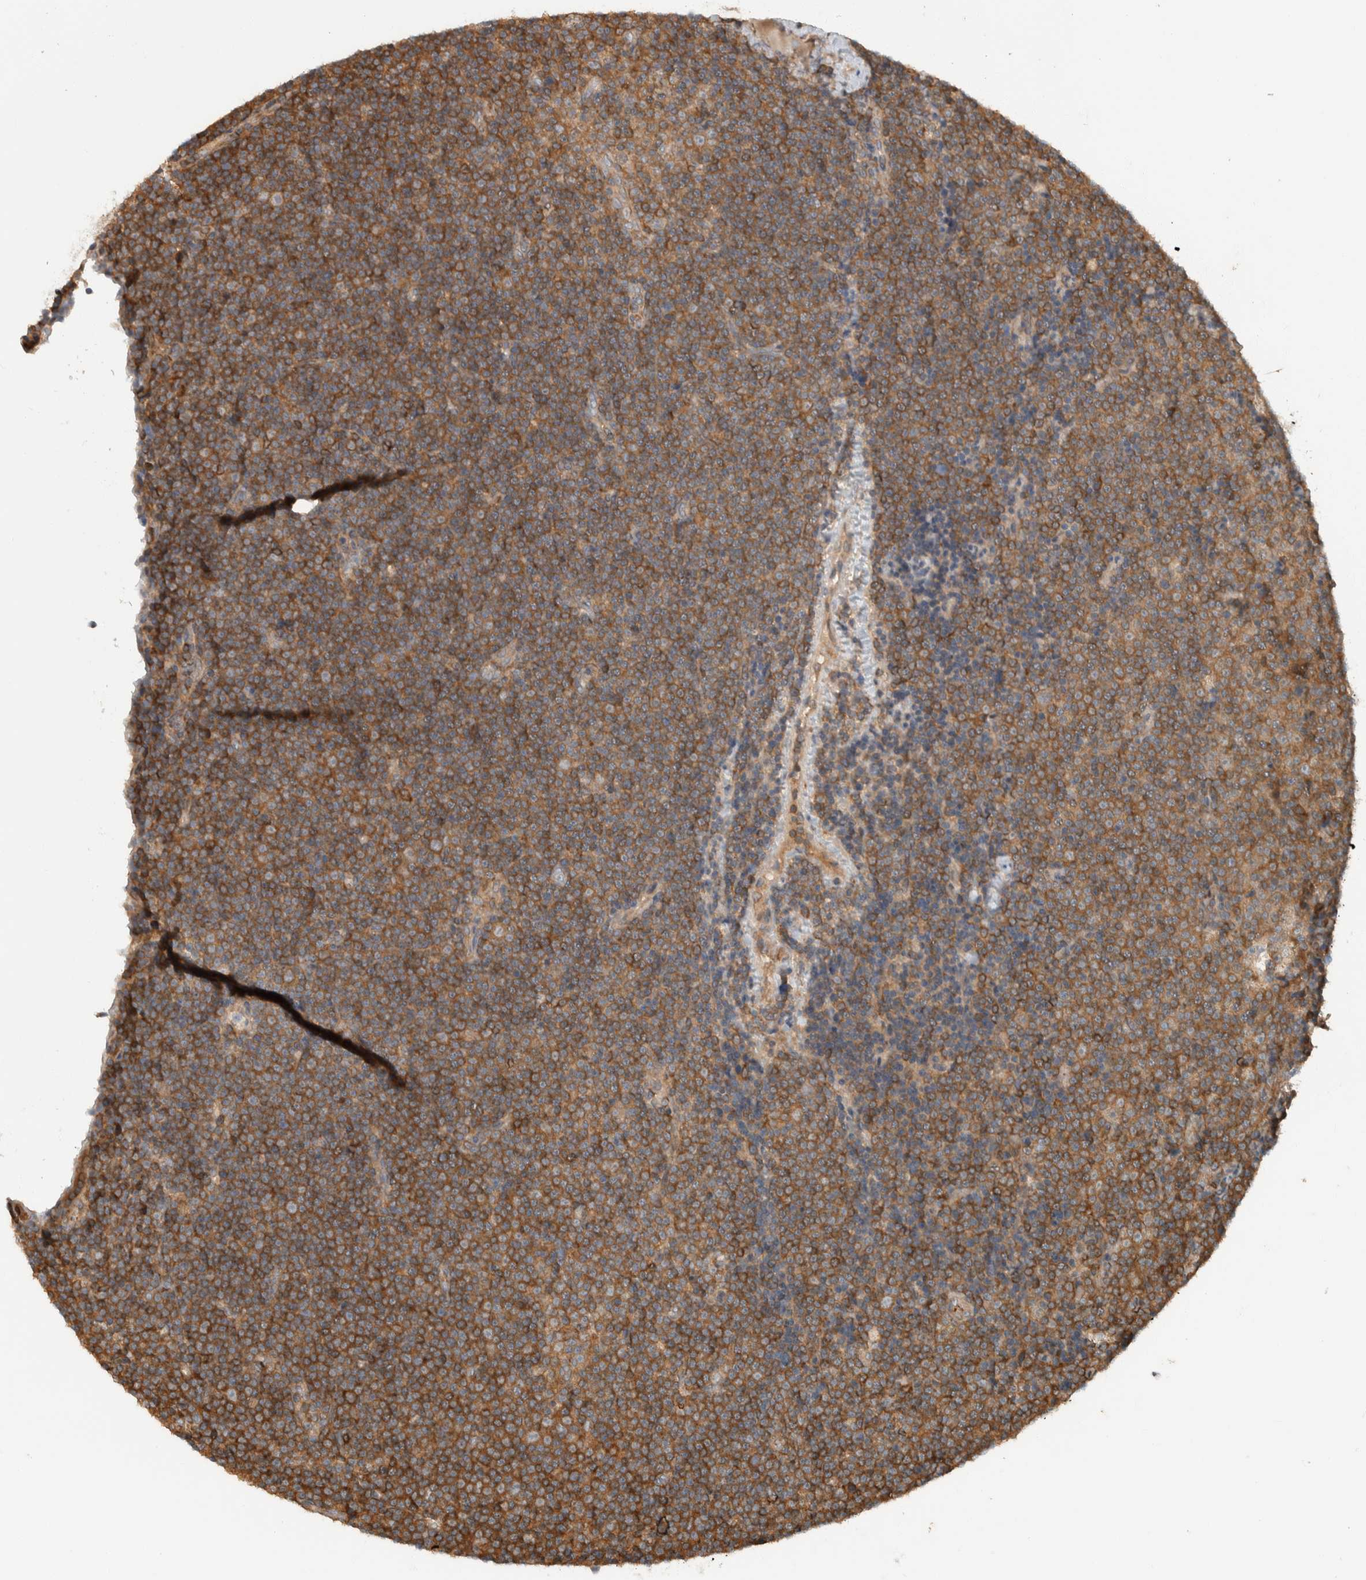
{"staining": {"intensity": "moderate", "quantity": ">75%", "location": "cytoplasmic/membranous"}, "tissue": "lymphoma", "cell_type": "Tumor cells", "image_type": "cancer", "snomed": [{"axis": "morphology", "description": "Malignant lymphoma, non-Hodgkin's type, Low grade"}, {"axis": "topography", "description": "Lymph node"}], "caption": "Lymphoma stained with IHC demonstrates moderate cytoplasmic/membranous expression in about >75% of tumor cells. Nuclei are stained in blue.", "gene": "CNTROB", "patient": {"sex": "female", "age": 67}}